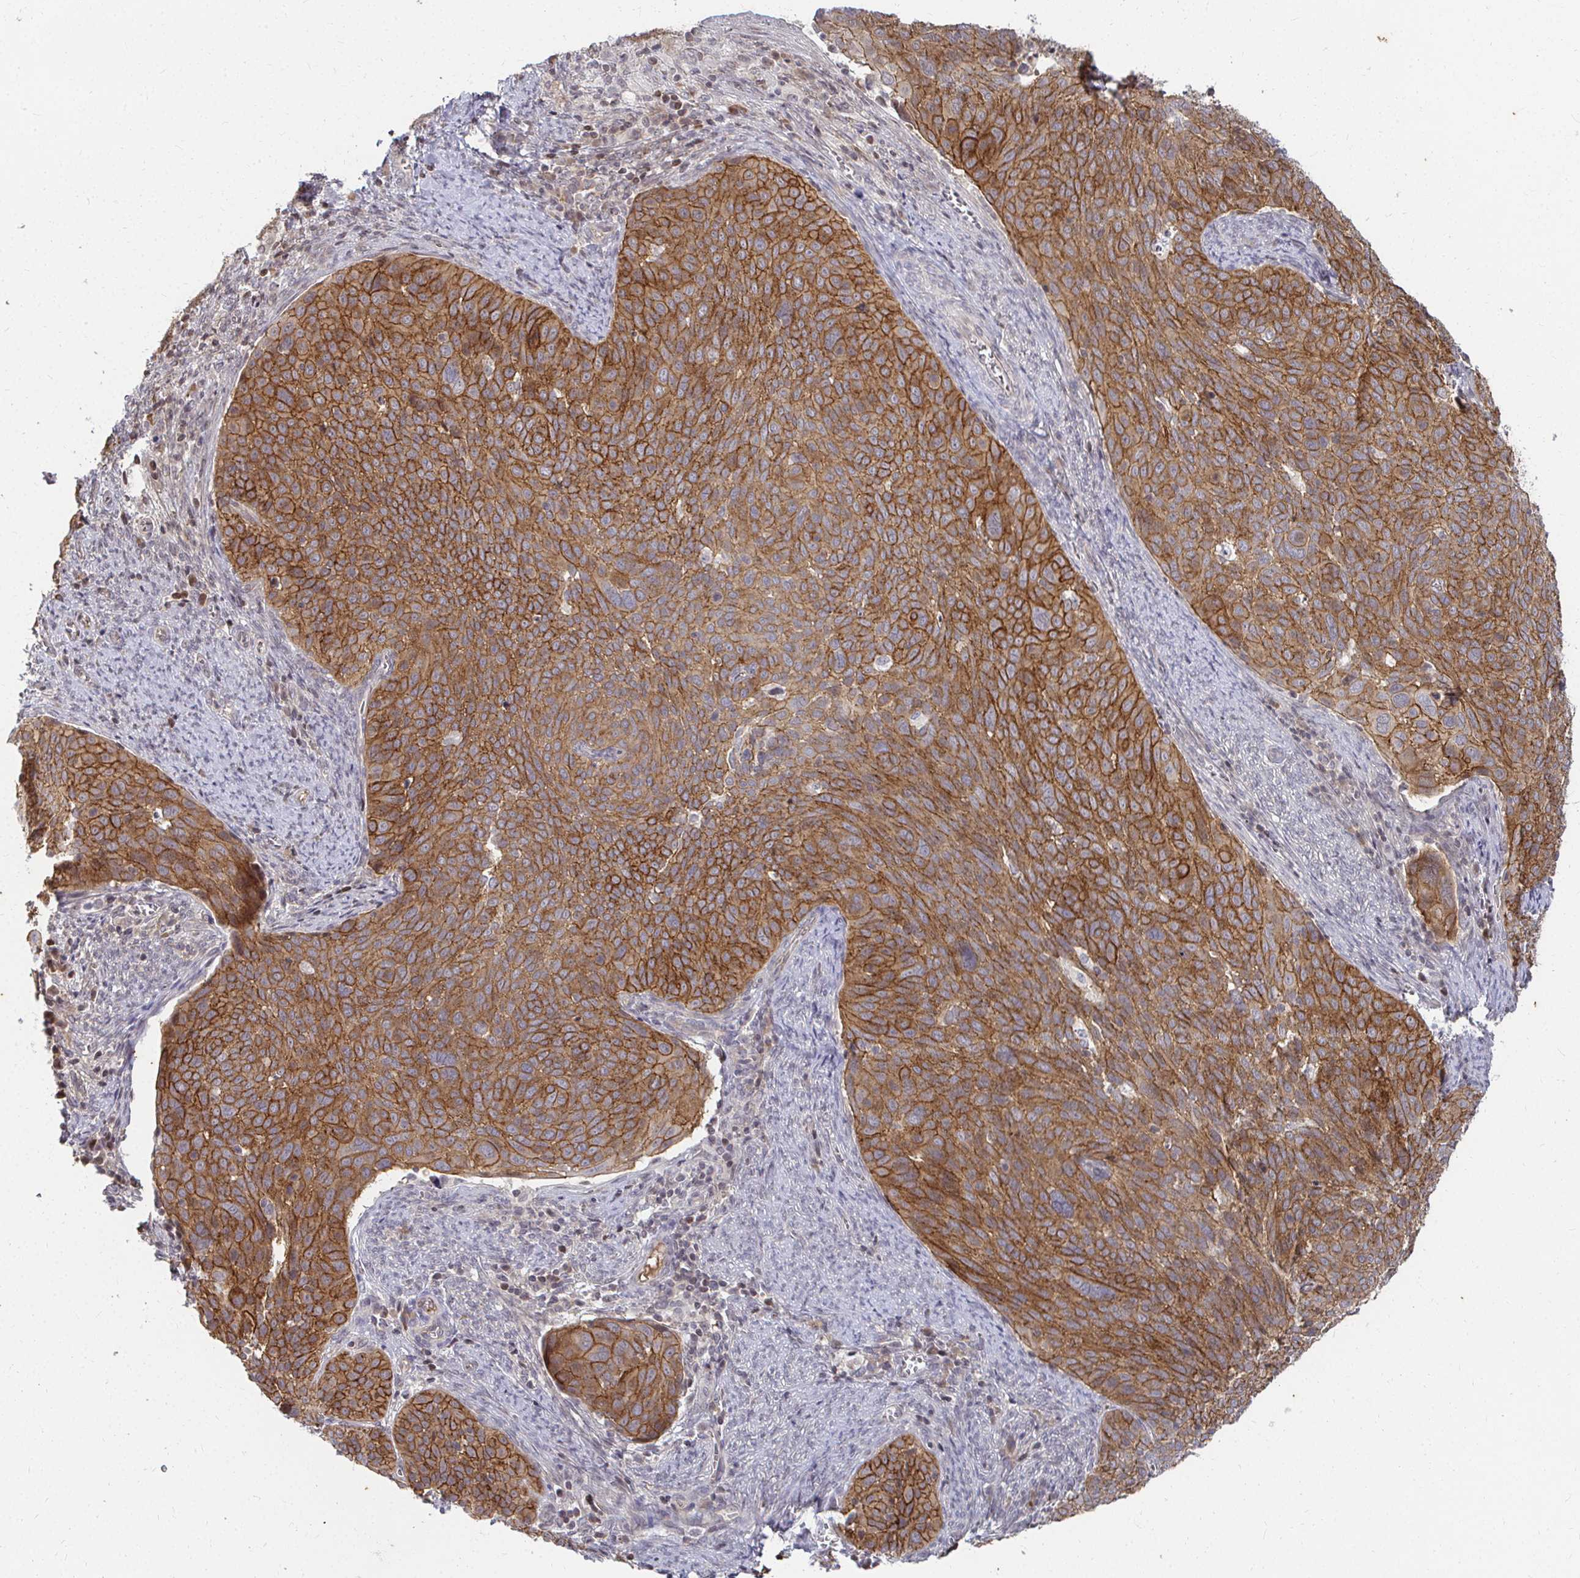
{"staining": {"intensity": "moderate", "quantity": ">75%", "location": "cytoplasmic/membranous"}, "tissue": "cervical cancer", "cell_type": "Tumor cells", "image_type": "cancer", "snomed": [{"axis": "morphology", "description": "Squamous cell carcinoma, NOS"}, {"axis": "topography", "description": "Cervix"}], "caption": "Cervical cancer was stained to show a protein in brown. There is medium levels of moderate cytoplasmic/membranous expression in about >75% of tumor cells.", "gene": "ANK3", "patient": {"sex": "female", "age": 39}}